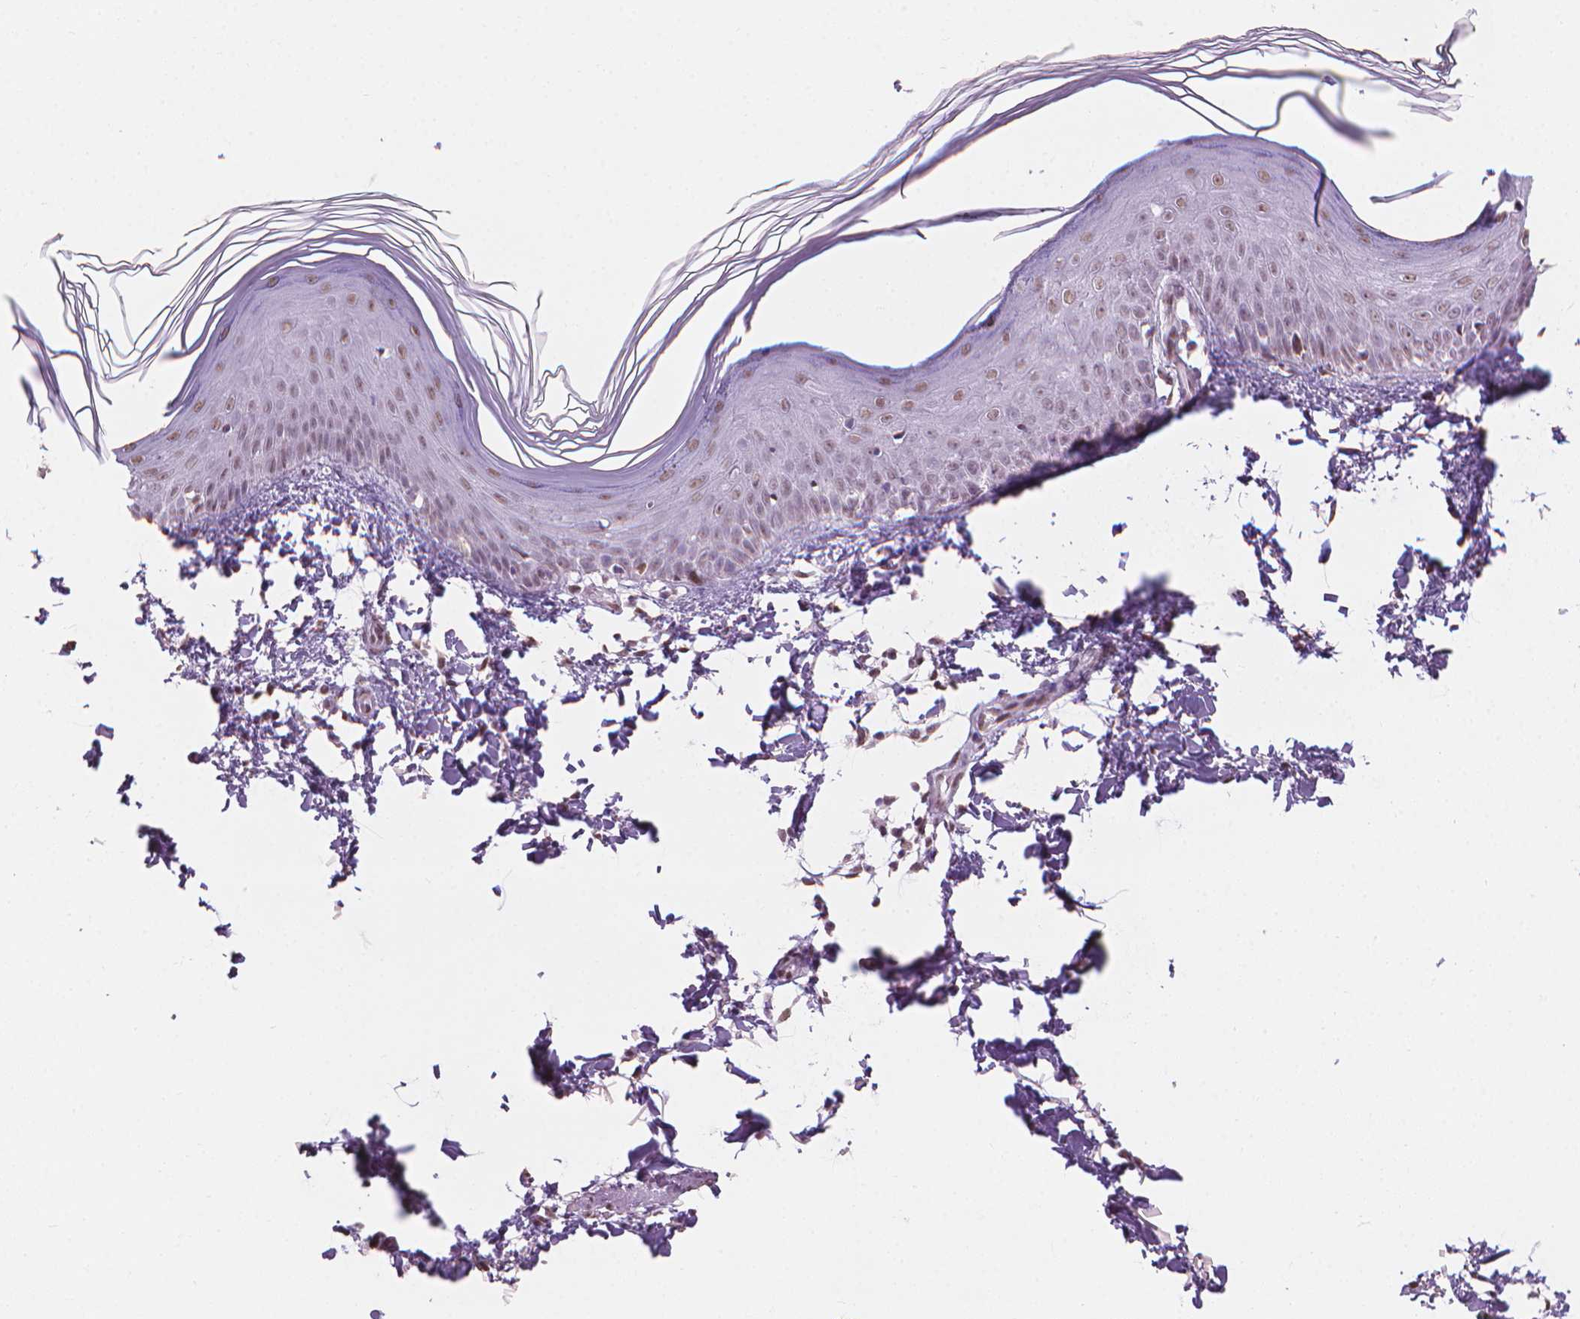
{"staining": {"intensity": "weak", "quantity": ">75%", "location": "nuclear"}, "tissue": "skin", "cell_type": "Fibroblasts", "image_type": "normal", "snomed": [{"axis": "morphology", "description": "Normal tissue, NOS"}, {"axis": "topography", "description": "Skin"}], "caption": "Immunohistochemistry (DAB) staining of unremarkable skin exhibits weak nuclear protein positivity in approximately >75% of fibroblasts.", "gene": "PIAS2", "patient": {"sex": "female", "age": 62}}